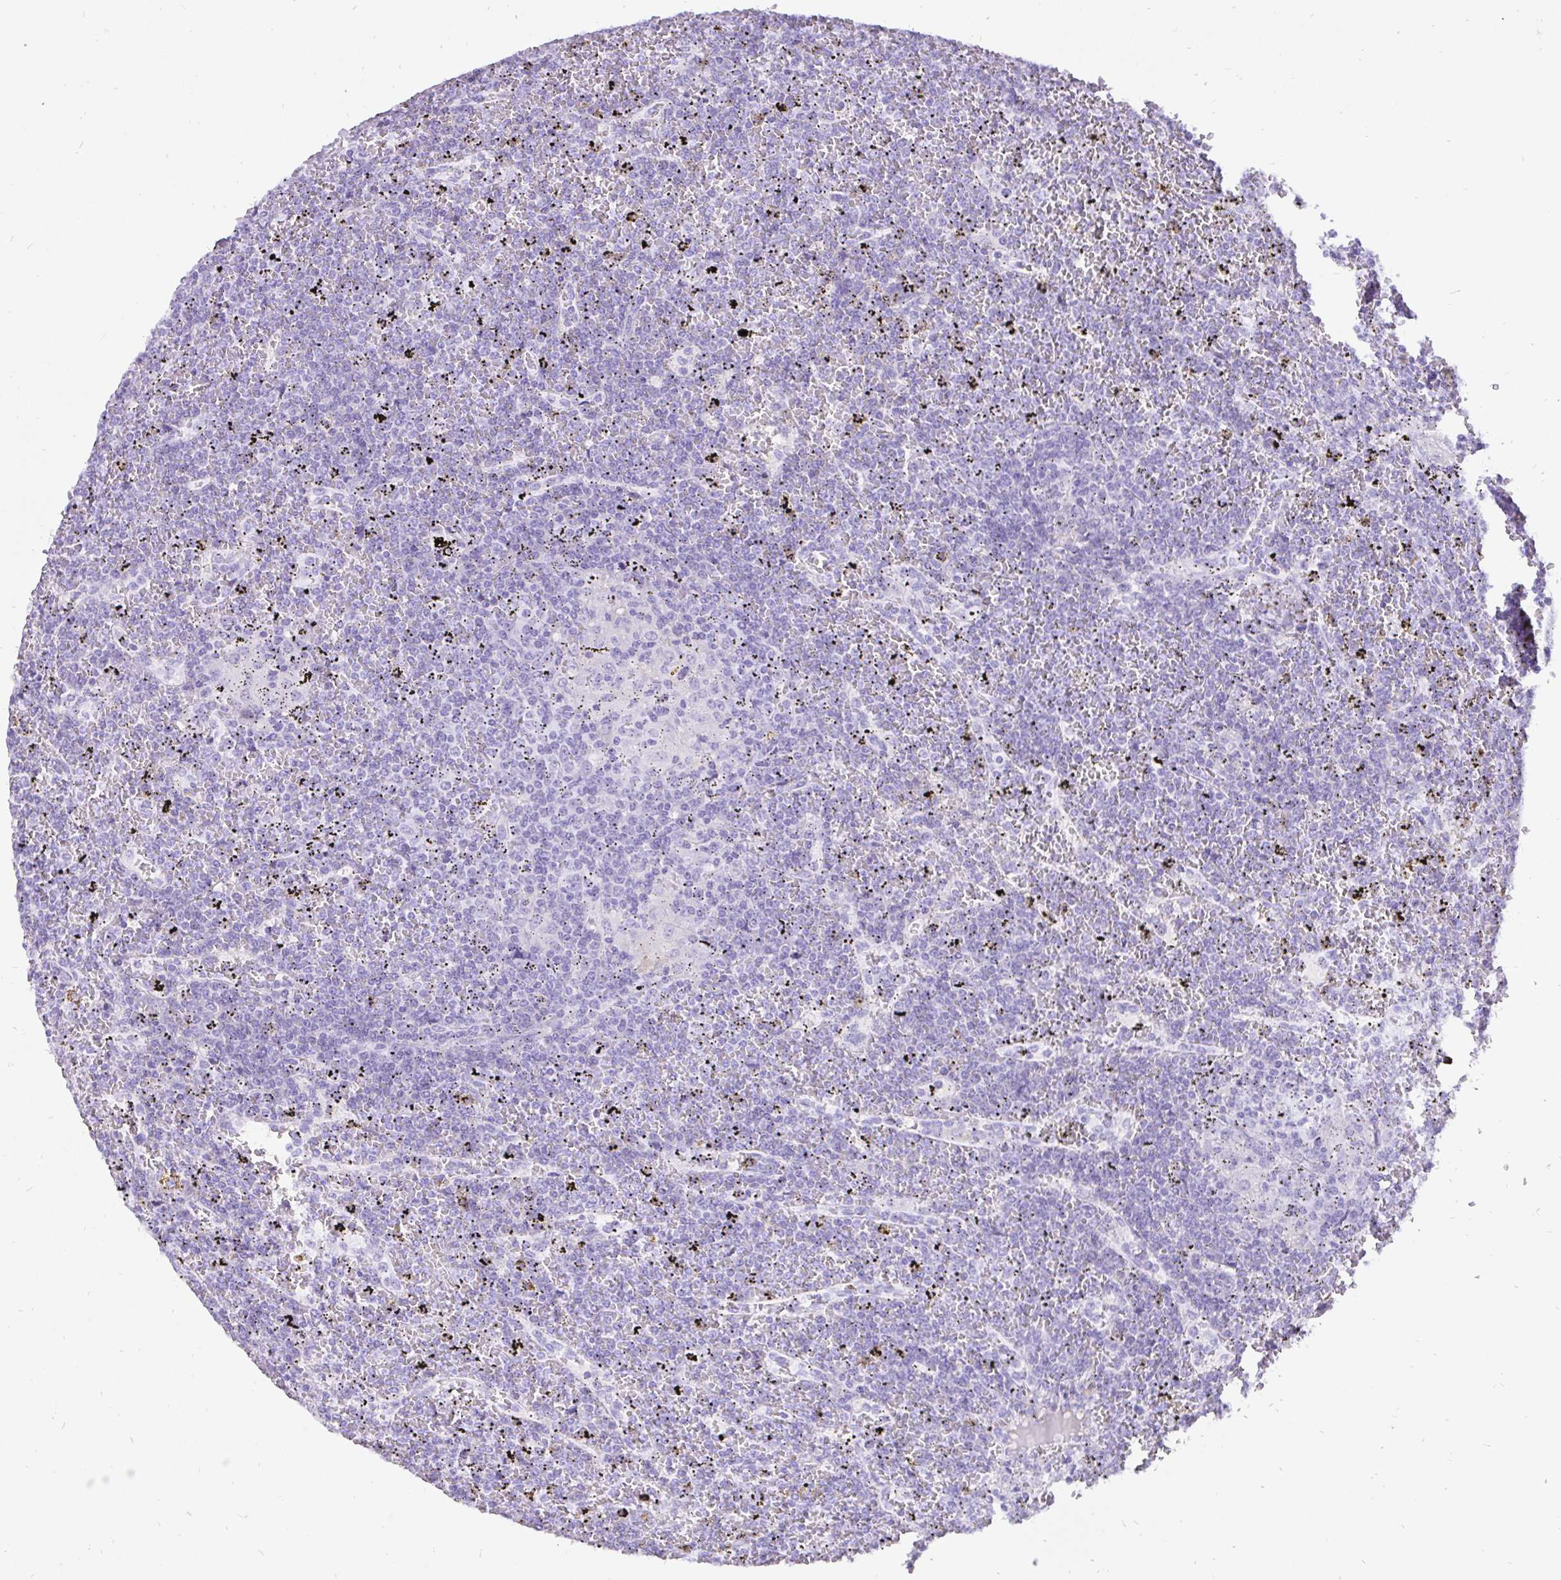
{"staining": {"intensity": "negative", "quantity": "none", "location": "none"}, "tissue": "lymphoma", "cell_type": "Tumor cells", "image_type": "cancer", "snomed": [{"axis": "morphology", "description": "Malignant lymphoma, non-Hodgkin's type, Low grade"}, {"axis": "topography", "description": "Spleen"}], "caption": "Human lymphoma stained for a protein using immunohistochemistry reveals no expression in tumor cells.", "gene": "KRT13", "patient": {"sex": "female", "age": 19}}